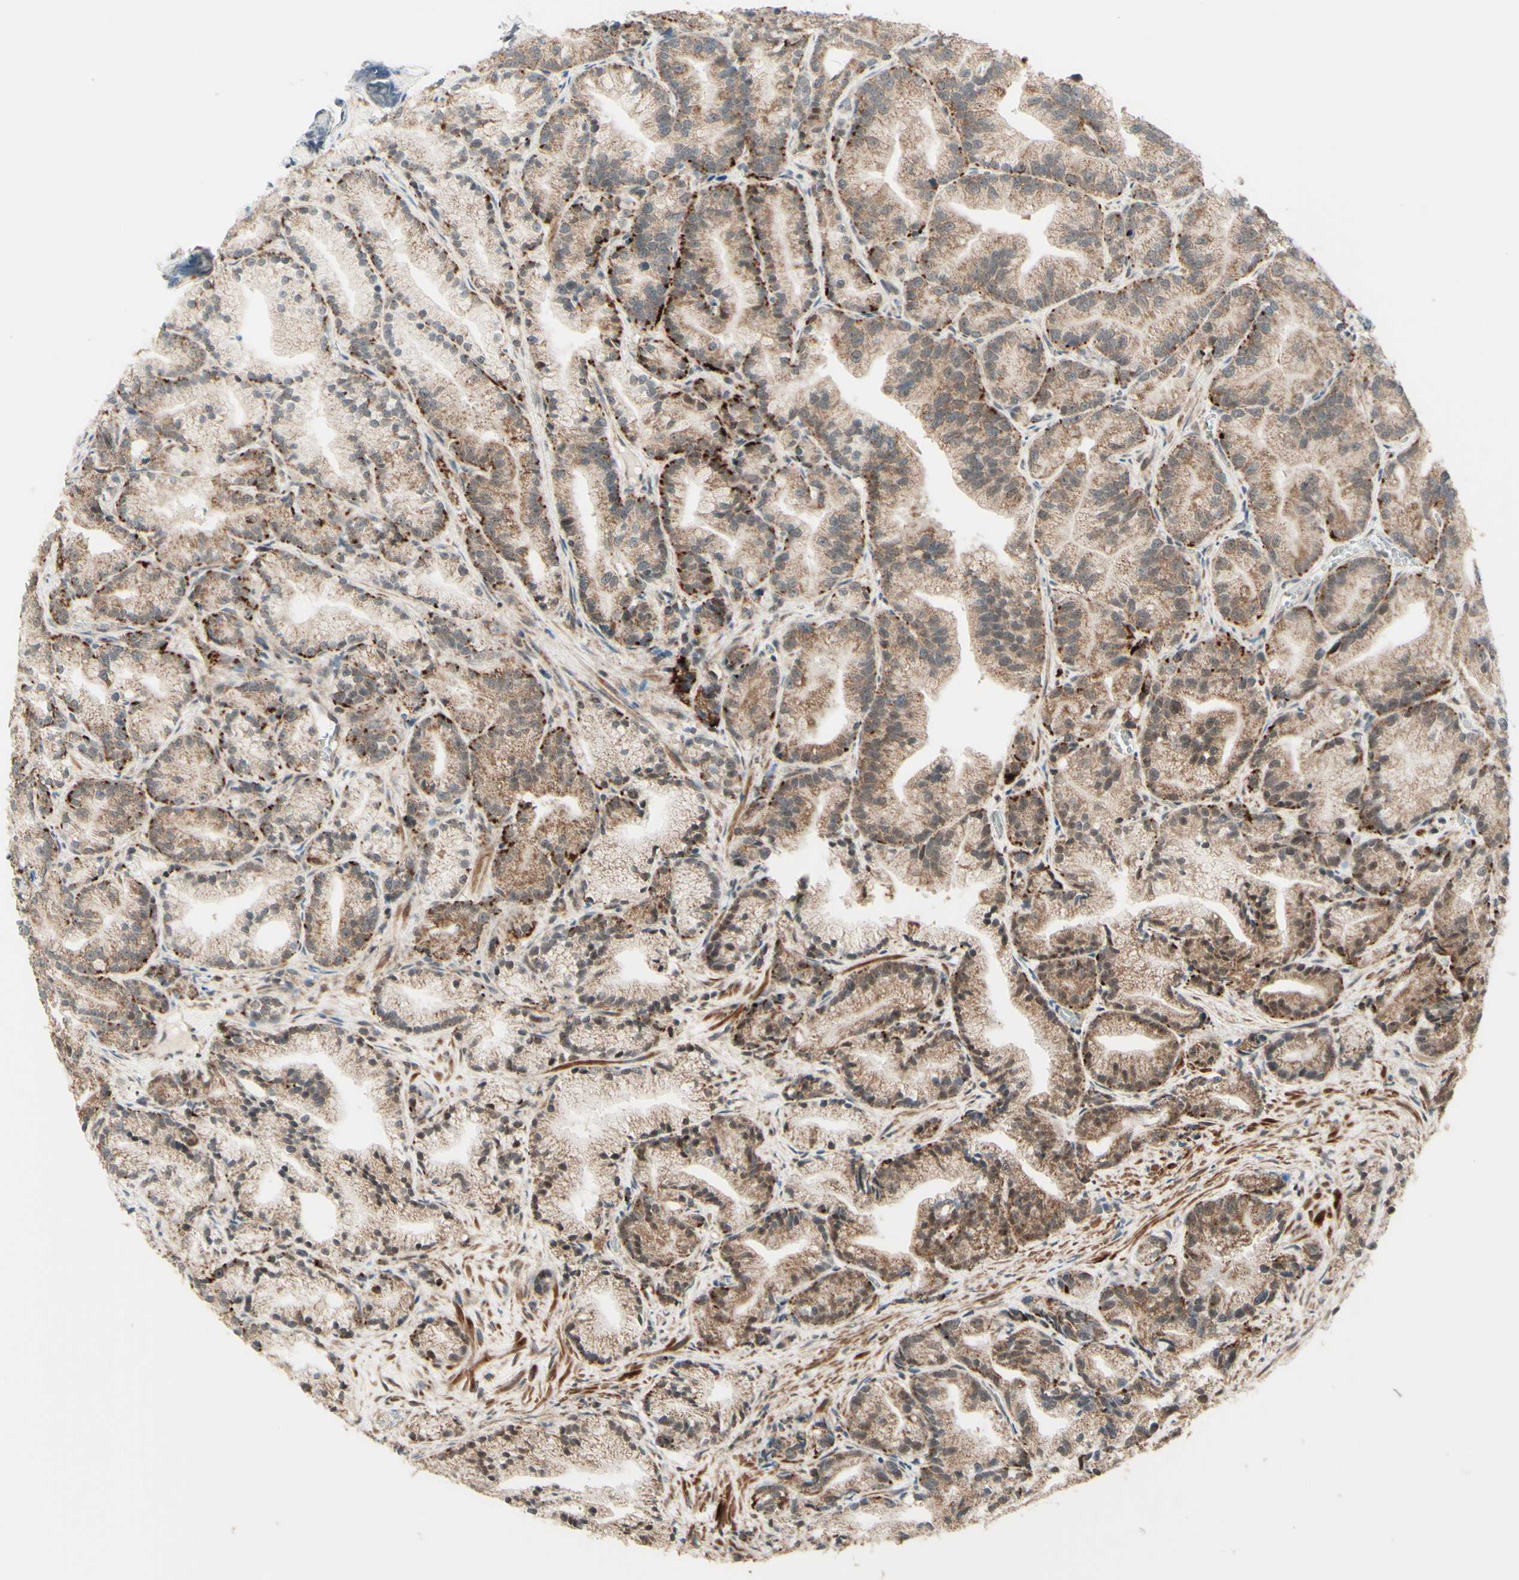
{"staining": {"intensity": "moderate", "quantity": ">75%", "location": "cytoplasmic/membranous"}, "tissue": "prostate cancer", "cell_type": "Tumor cells", "image_type": "cancer", "snomed": [{"axis": "morphology", "description": "Adenocarcinoma, Low grade"}, {"axis": "topography", "description": "Prostate"}], "caption": "High-magnification brightfield microscopy of prostate low-grade adenocarcinoma stained with DAB (brown) and counterstained with hematoxylin (blue). tumor cells exhibit moderate cytoplasmic/membranous staining is appreciated in about>75% of cells.", "gene": "DHRS3", "patient": {"sex": "male", "age": 89}}